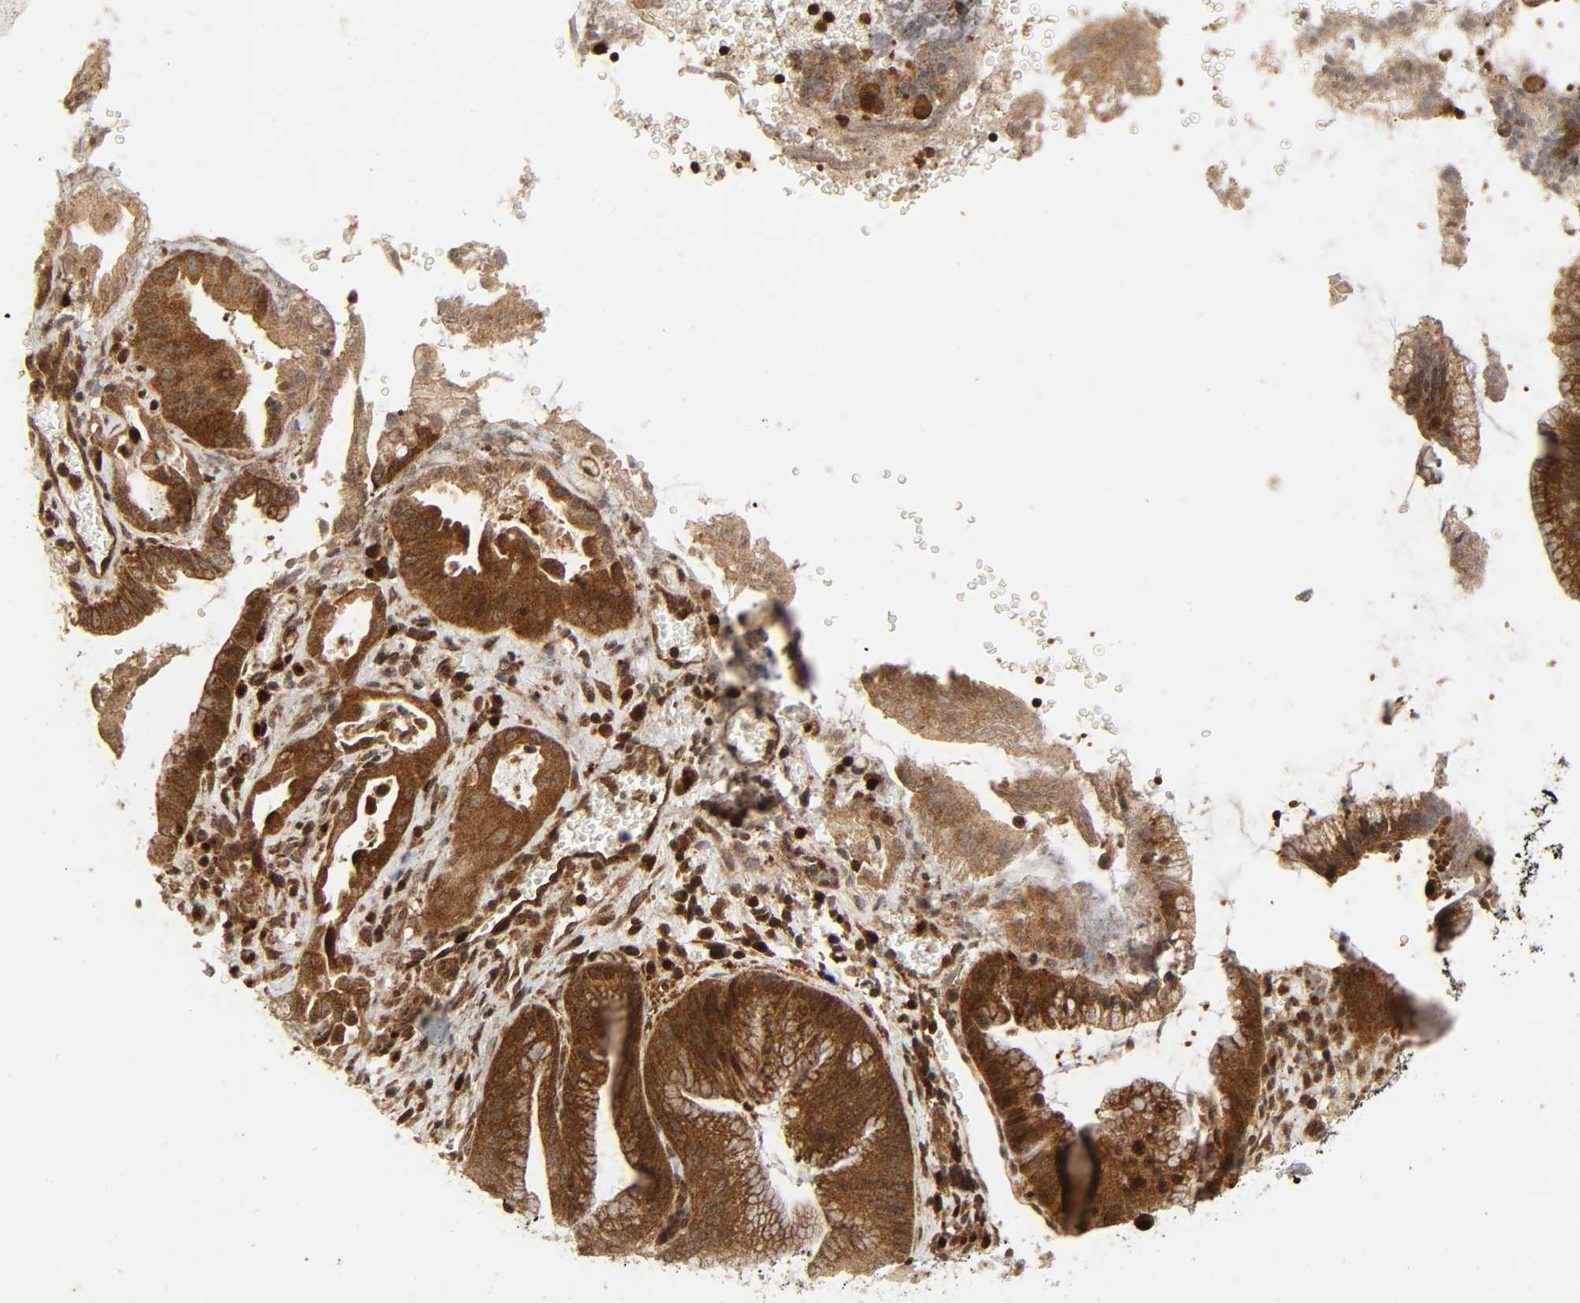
{"staining": {"intensity": "strong", "quantity": ">75%", "location": "cytoplasmic/membranous"}, "tissue": "liver cancer", "cell_type": "Tumor cells", "image_type": "cancer", "snomed": [{"axis": "morphology", "description": "Cholangiocarcinoma"}, {"axis": "topography", "description": "Liver"}], "caption": "Immunohistochemistry of liver cancer exhibits high levels of strong cytoplasmic/membranous staining in about >75% of tumor cells. Using DAB (brown) and hematoxylin (blue) stains, captured at high magnification using brightfield microscopy.", "gene": "CHUK", "patient": {"sex": "male", "age": 58}}